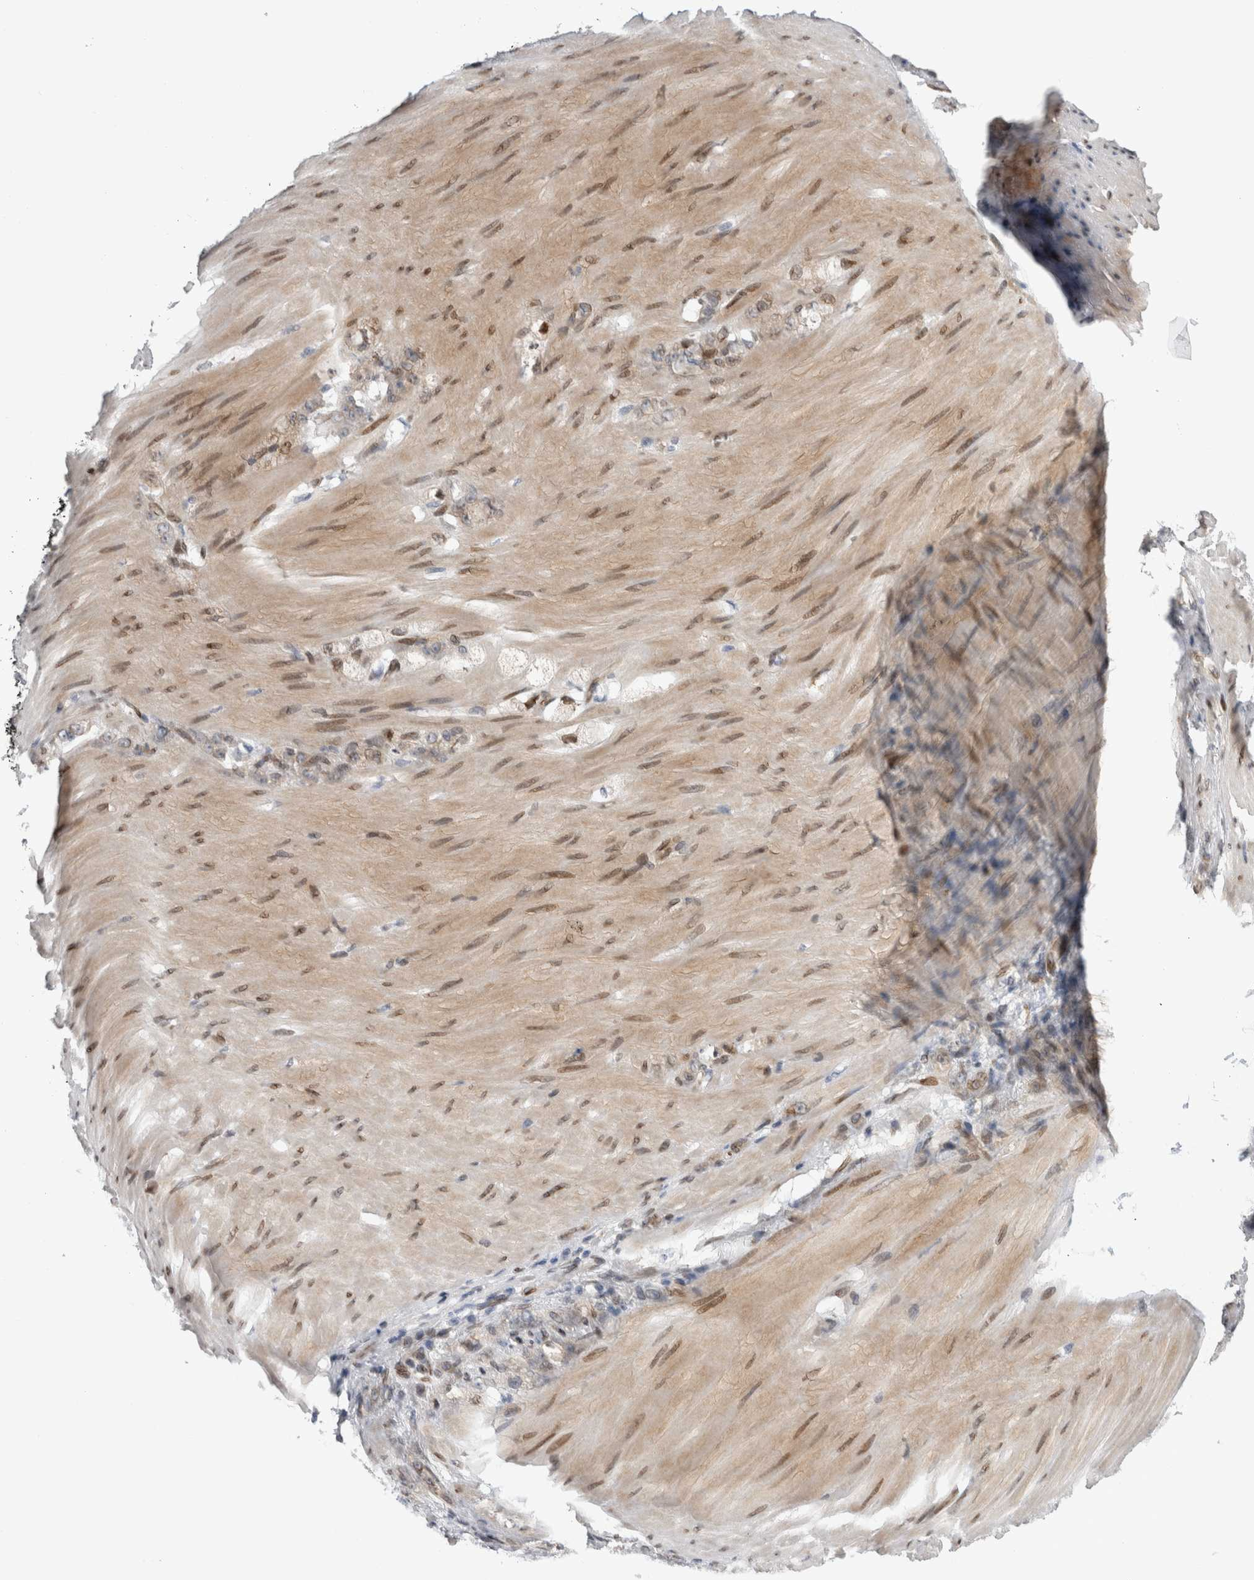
{"staining": {"intensity": "weak", "quantity": ">75%", "location": "nuclear"}, "tissue": "stomach cancer", "cell_type": "Tumor cells", "image_type": "cancer", "snomed": [{"axis": "morphology", "description": "Normal tissue, NOS"}, {"axis": "morphology", "description": "Adenocarcinoma, NOS"}, {"axis": "topography", "description": "Stomach"}], "caption": "About >75% of tumor cells in human stomach cancer demonstrate weak nuclear protein staining as visualized by brown immunohistochemical staining.", "gene": "DMTN", "patient": {"sex": "male", "age": 82}}